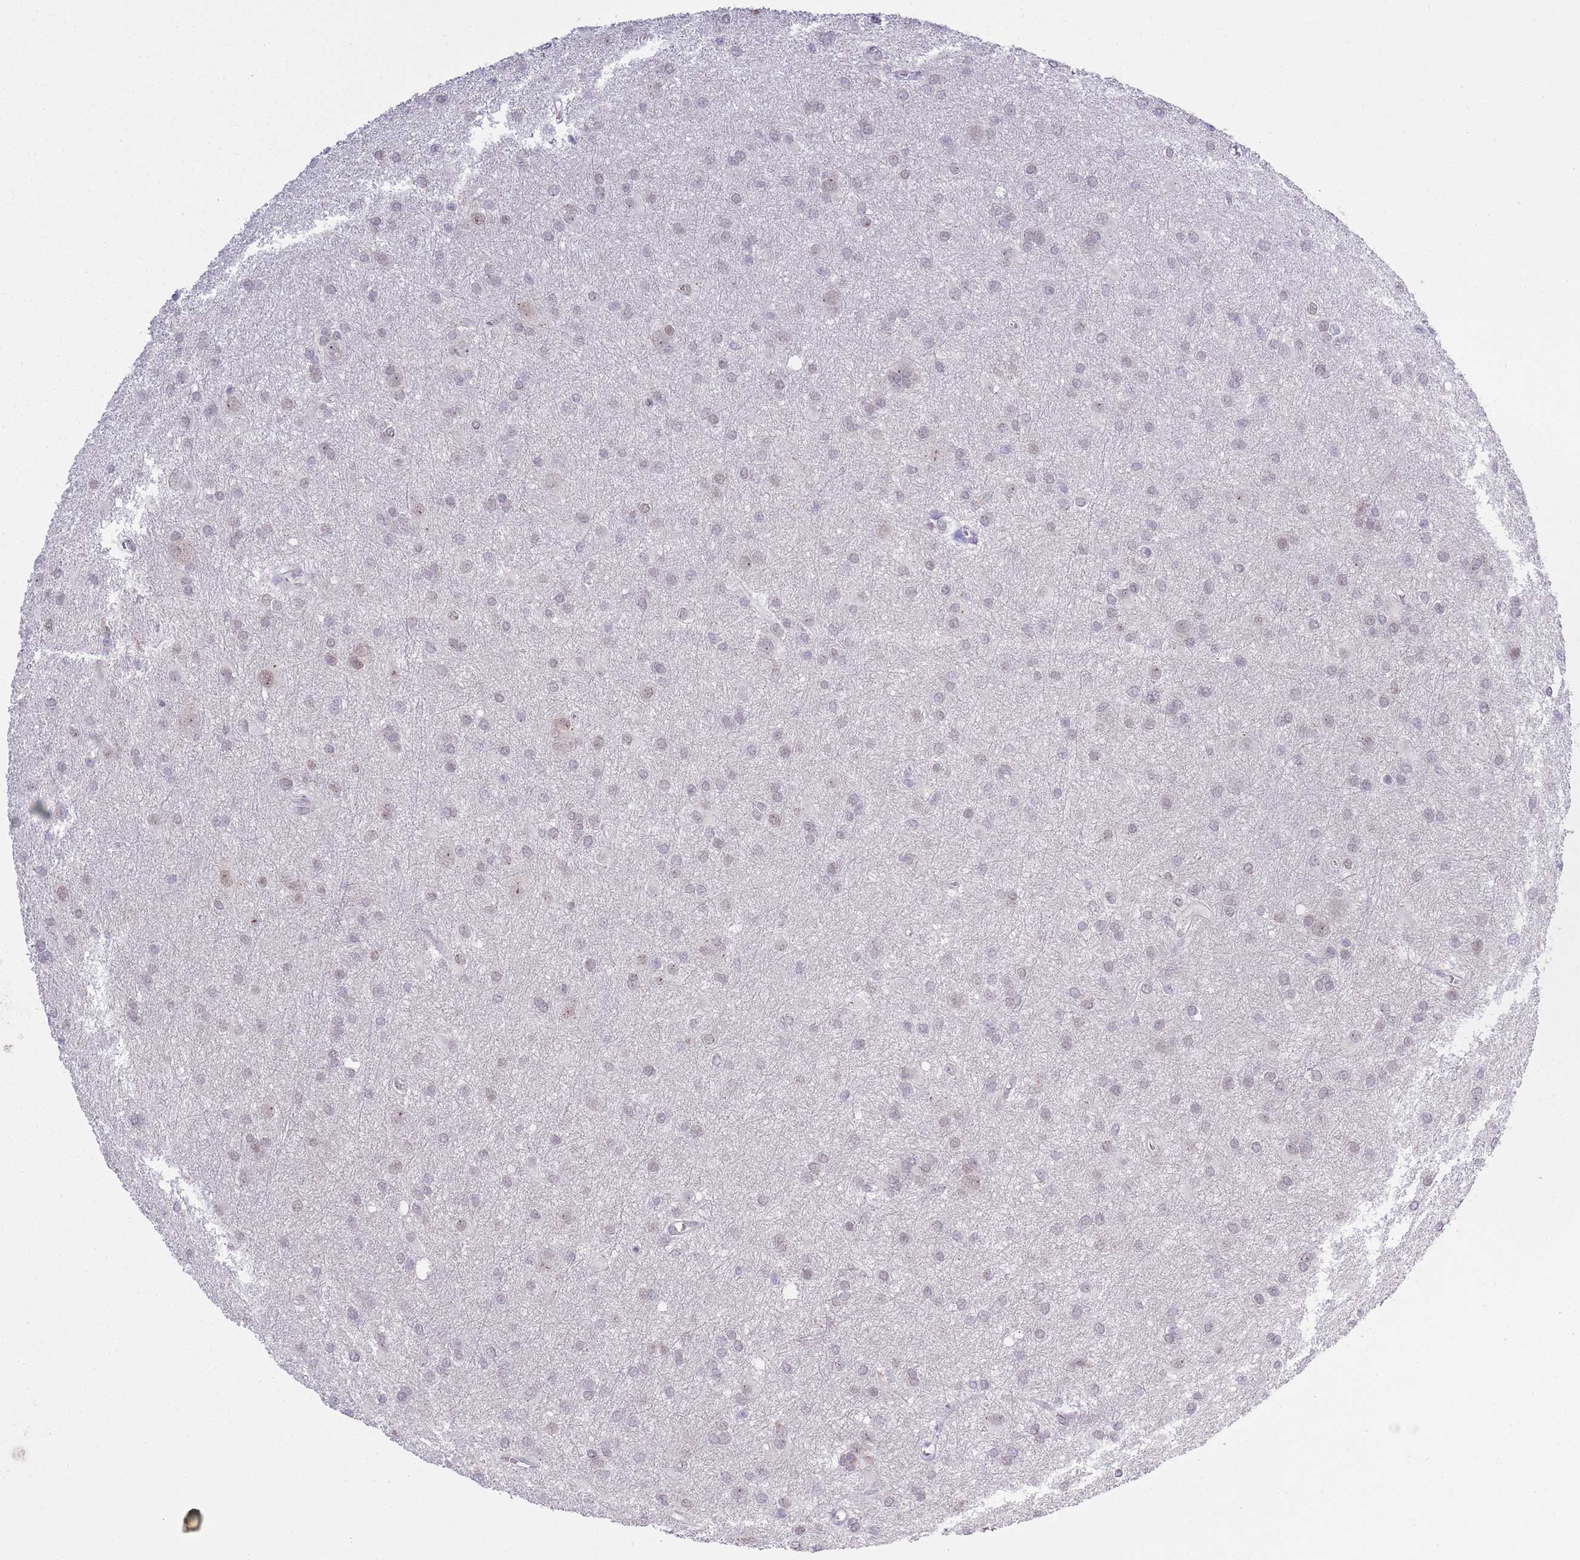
{"staining": {"intensity": "moderate", "quantity": "<25%", "location": "nuclear"}, "tissue": "glioma", "cell_type": "Tumor cells", "image_type": "cancer", "snomed": [{"axis": "morphology", "description": "Glioma, malignant, High grade"}, {"axis": "topography", "description": "Brain"}], "caption": "Malignant glioma (high-grade) stained with immunohistochemistry (IHC) exhibits moderate nuclear expression in about <25% of tumor cells.", "gene": "MRPL34", "patient": {"sex": "female", "age": 50}}